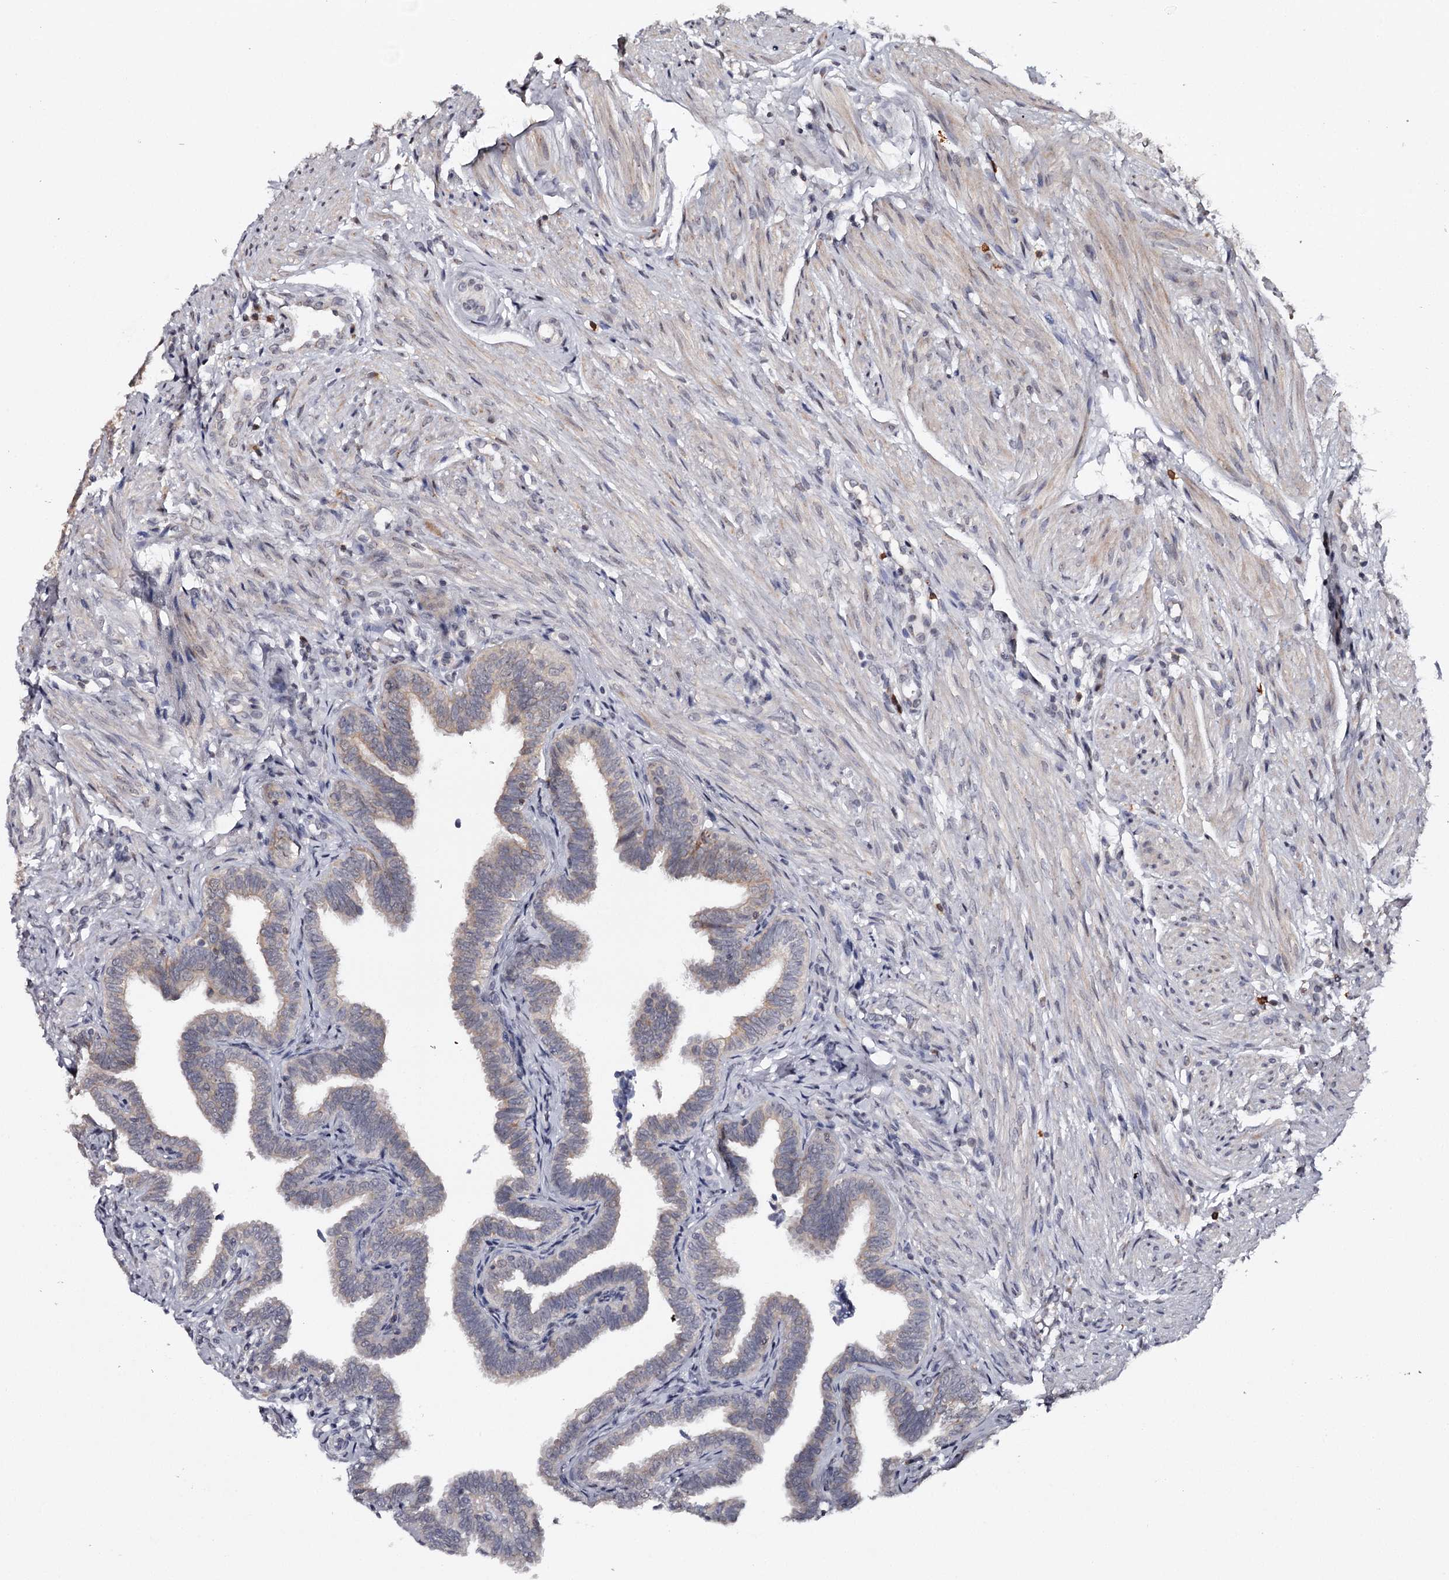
{"staining": {"intensity": "negative", "quantity": "none", "location": "none"}, "tissue": "fallopian tube", "cell_type": "Glandular cells", "image_type": "normal", "snomed": [{"axis": "morphology", "description": "Normal tissue, NOS"}, {"axis": "topography", "description": "Fallopian tube"}], "caption": "Immunohistochemistry (IHC) micrograph of normal fallopian tube stained for a protein (brown), which demonstrates no staining in glandular cells. (Stains: DAB immunohistochemistry with hematoxylin counter stain, Microscopy: brightfield microscopy at high magnification).", "gene": "GTSF1", "patient": {"sex": "female", "age": 39}}